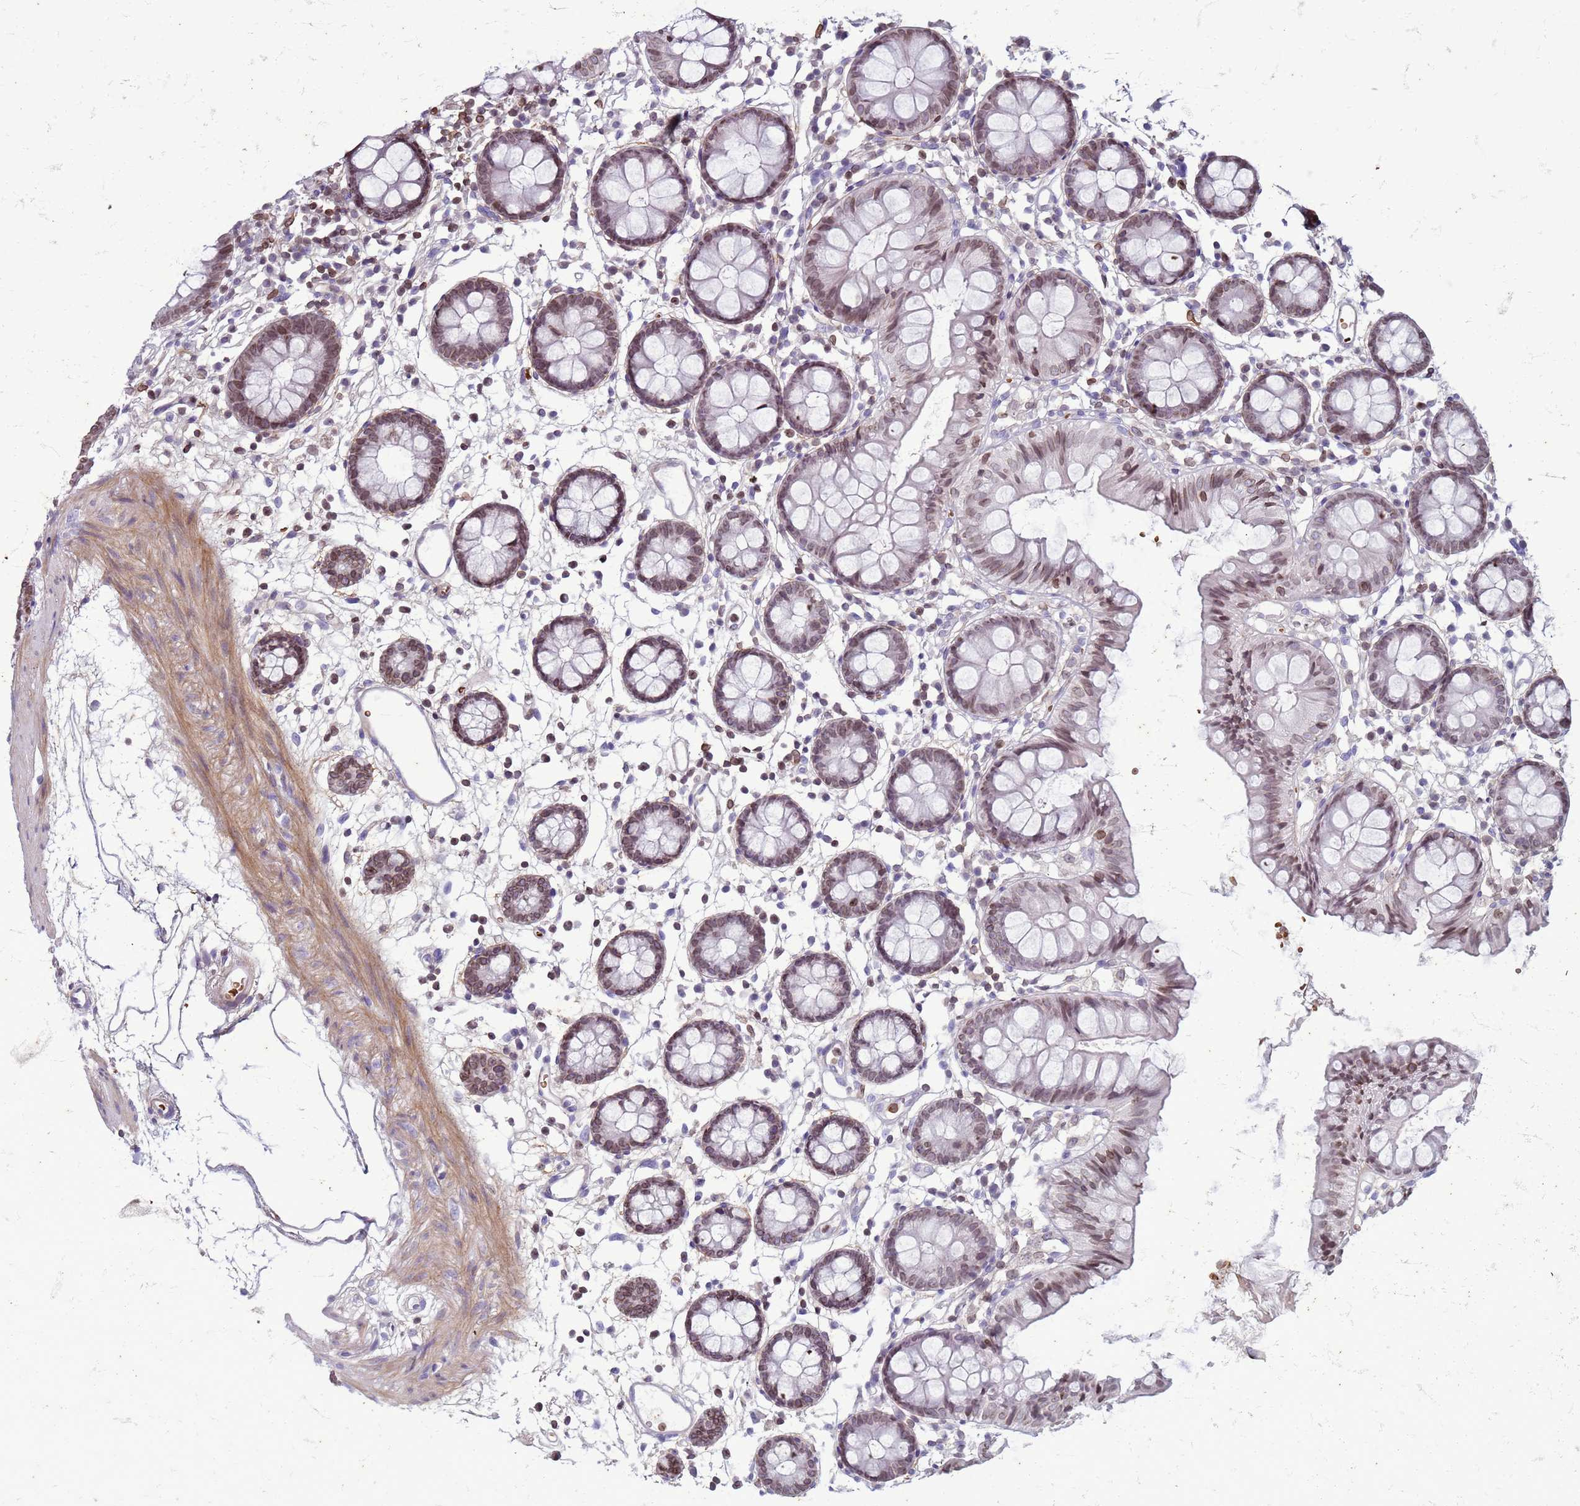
{"staining": {"intensity": "negative", "quantity": "none", "location": "none"}, "tissue": "colon", "cell_type": "Endothelial cells", "image_type": "normal", "snomed": [{"axis": "morphology", "description": "Normal tissue, NOS"}, {"axis": "topography", "description": "Colon"}], "caption": "Immunohistochemical staining of unremarkable human colon reveals no significant positivity in endothelial cells.", "gene": "METTL25B", "patient": {"sex": "female", "age": 84}}